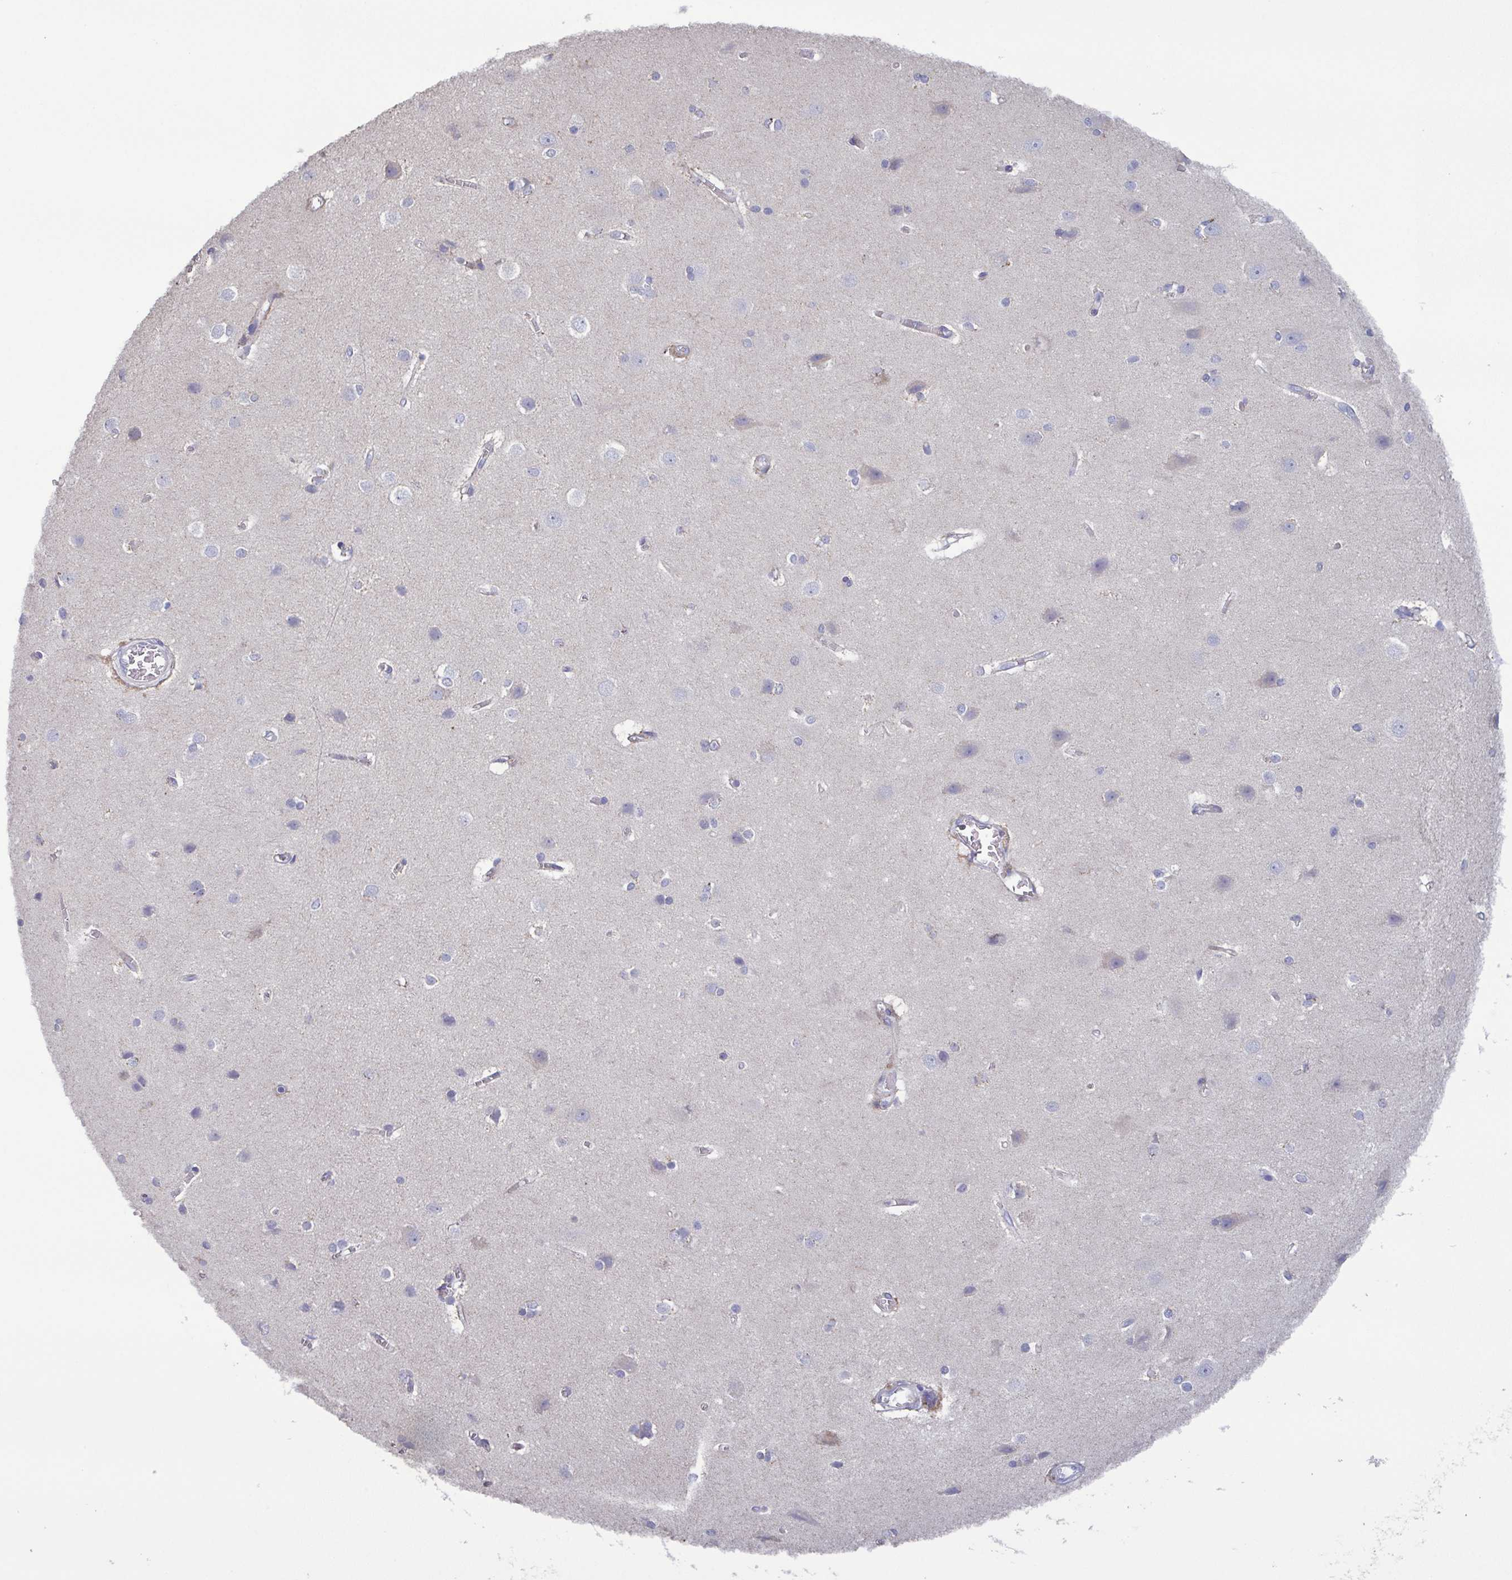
{"staining": {"intensity": "negative", "quantity": "none", "location": "none"}, "tissue": "cerebral cortex", "cell_type": "Endothelial cells", "image_type": "normal", "snomed": [{"axis": "morphology", "description": "Normal tissue, NOS"}, {"axis": "topography", "description": "Cerebral cortex"}], "caption": "IHC image of normal cerebral cortex: human cerebral cortex stained with DAB demonstrates no significant protein expression in endothelial cells.", "gene": "GLDC", "patient": {"sex": "male", "age": 37}}